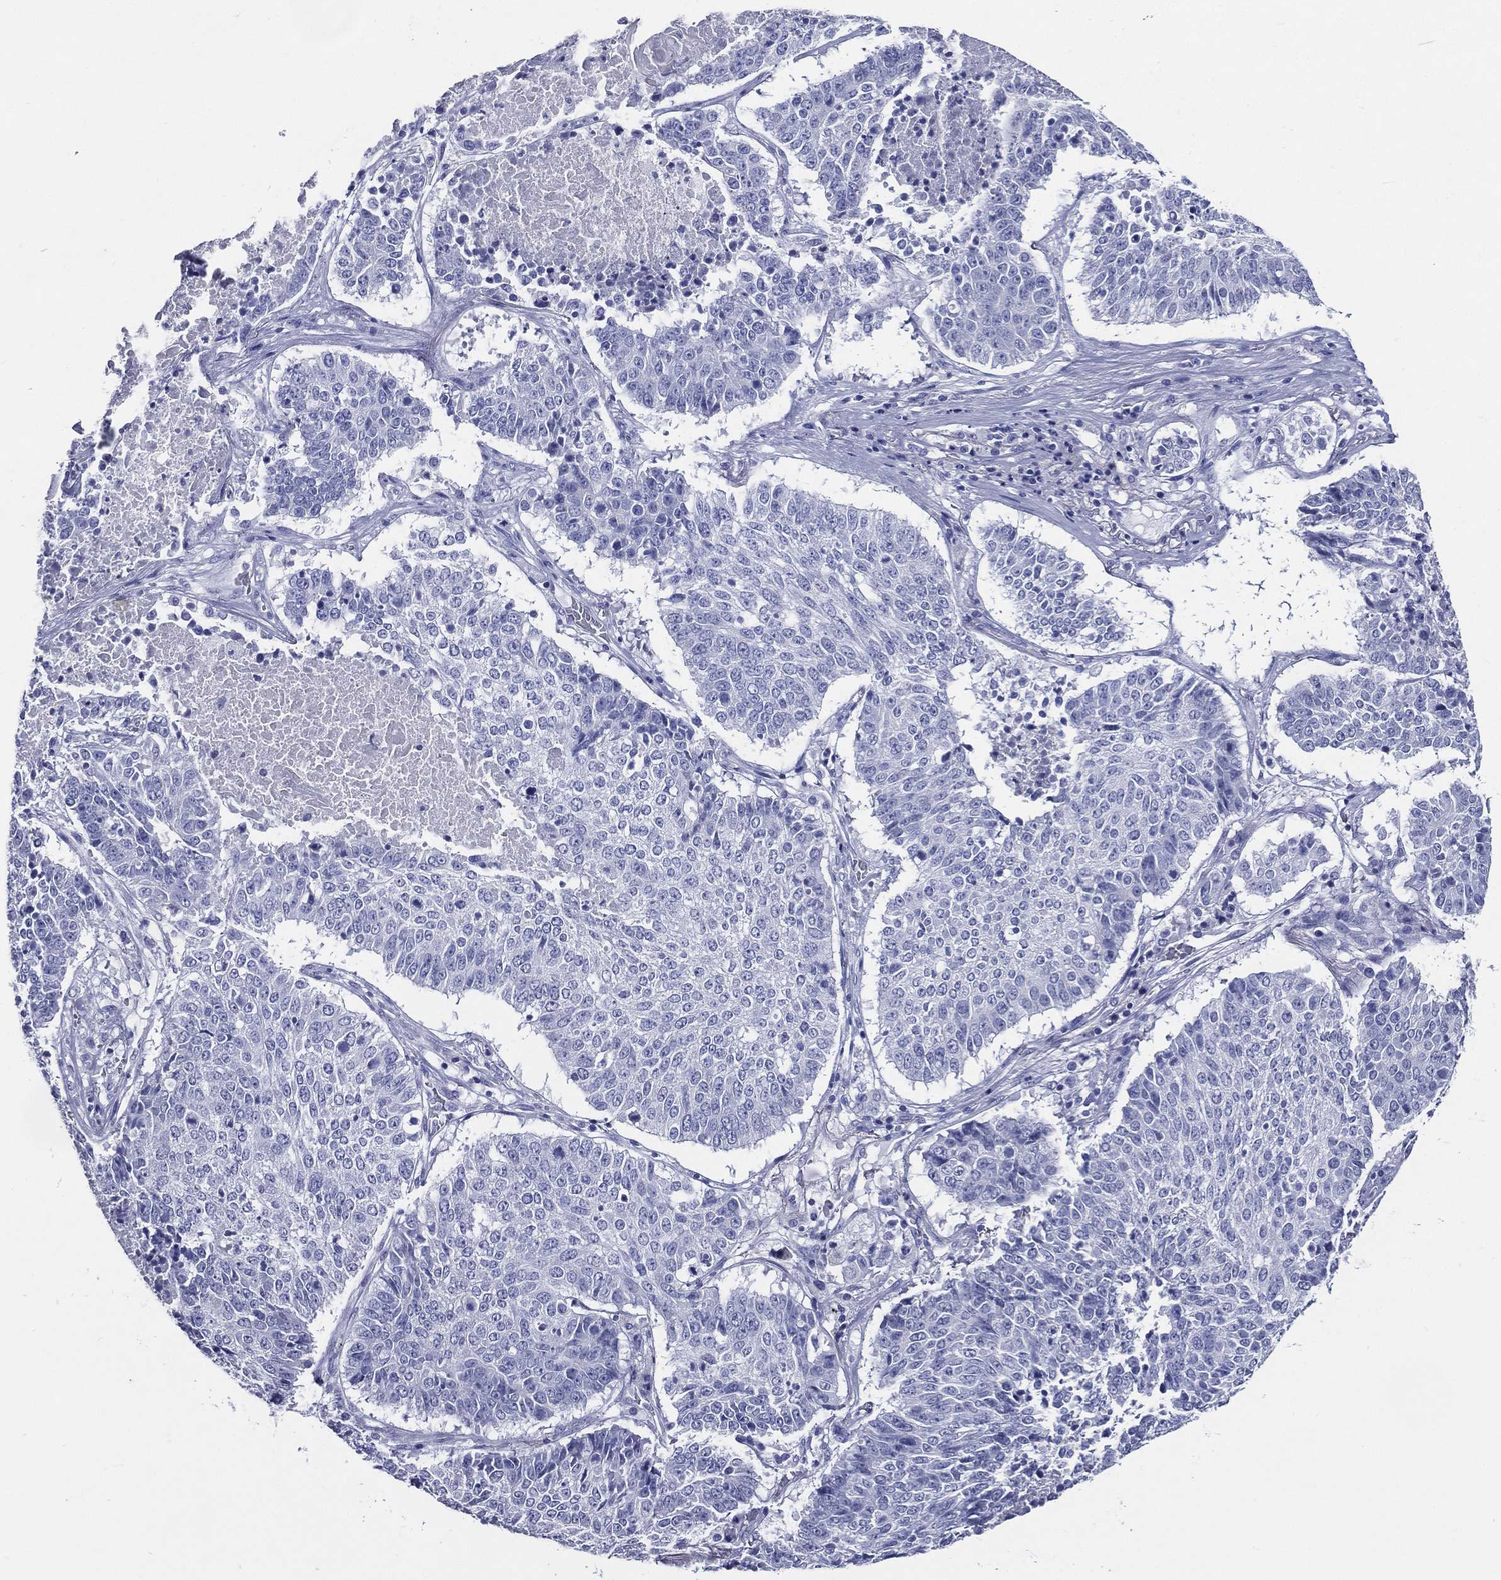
{"staining": {"intensity": "negative", "quantity": "none", "location": "none"}, "tissue": "lung cancer", "cell_type": "Tumor cells", "image_type": "cancer", "snomed": [{"axis": "morphology", "description": "Squamous cell carcinoma, NOS"}, {"axis": "topography", "description": "Lung"}], "caption": "Immunohistochemical staining of human squamous cell carcinoma (lung) reveals no significant positivity in tumor cells.", "gene": "ACE2", "patient": {"sex": "male", "age": 64}}